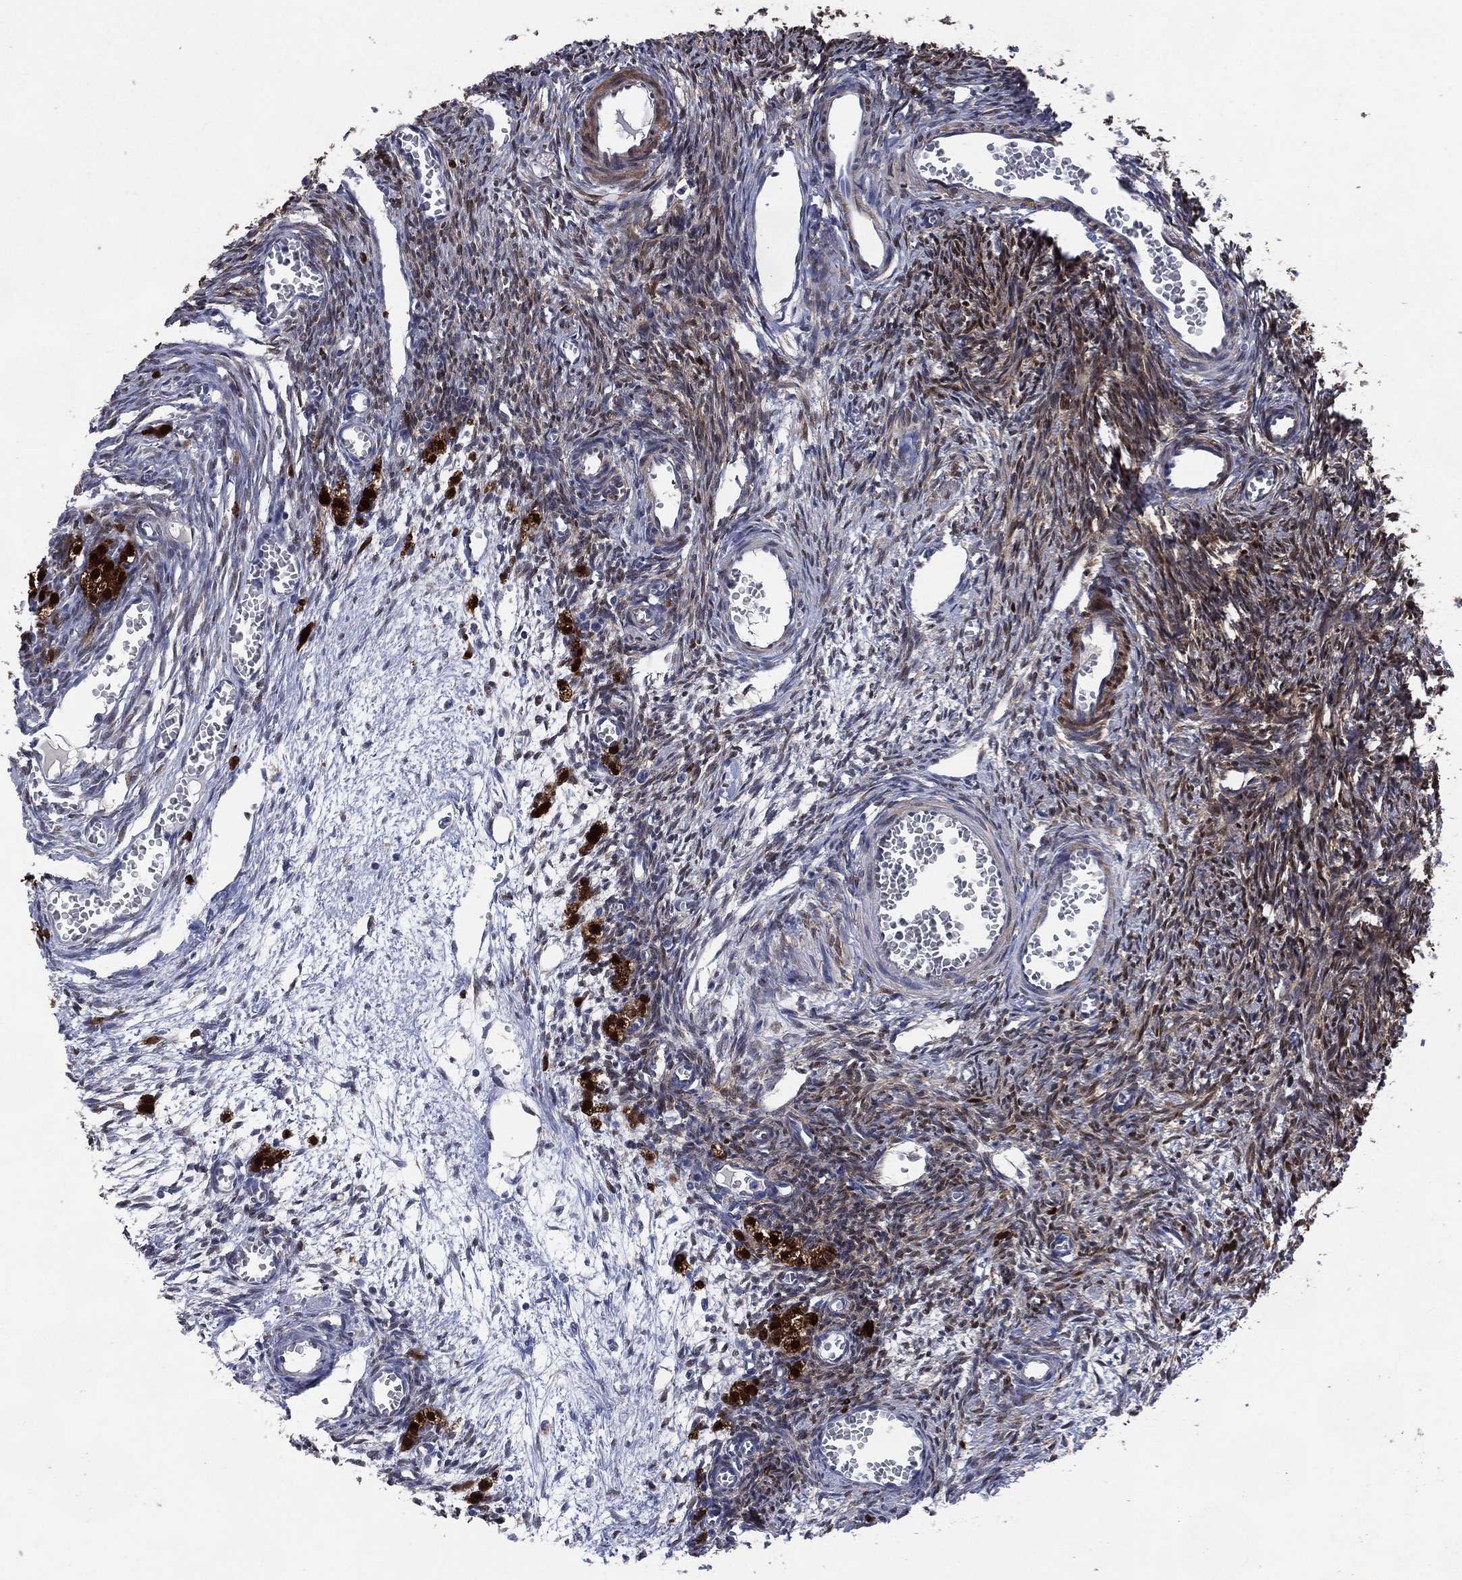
{"staining": {"intensity": "strong", "quantity": "<25%", "location": "cytoplasmic/membranous,nuclear"}, "tissue": "ovary", "cell_type": "Ovarian stroma cells", "image_type": "normal", "snomed": [{"axis": "morphology", "description": "Normal tissue, NOS"}, {"axis": "topography", "description": "Ovary"}], "caption": "High-power microscopy captured an IHC photomicrograph of benign ovary, revealing strong cytoplasmic/membranous,nuclear expression in about <25% of ovarian stroma cells. The staining is performed using DAB (3,3'-diaminobenzidine) brown chromogen to label protein expression. The nuclei are counter-stained blue using hematoxylin.", "gene": "AK1", "patient": {"sex": "female", "age": 27}}